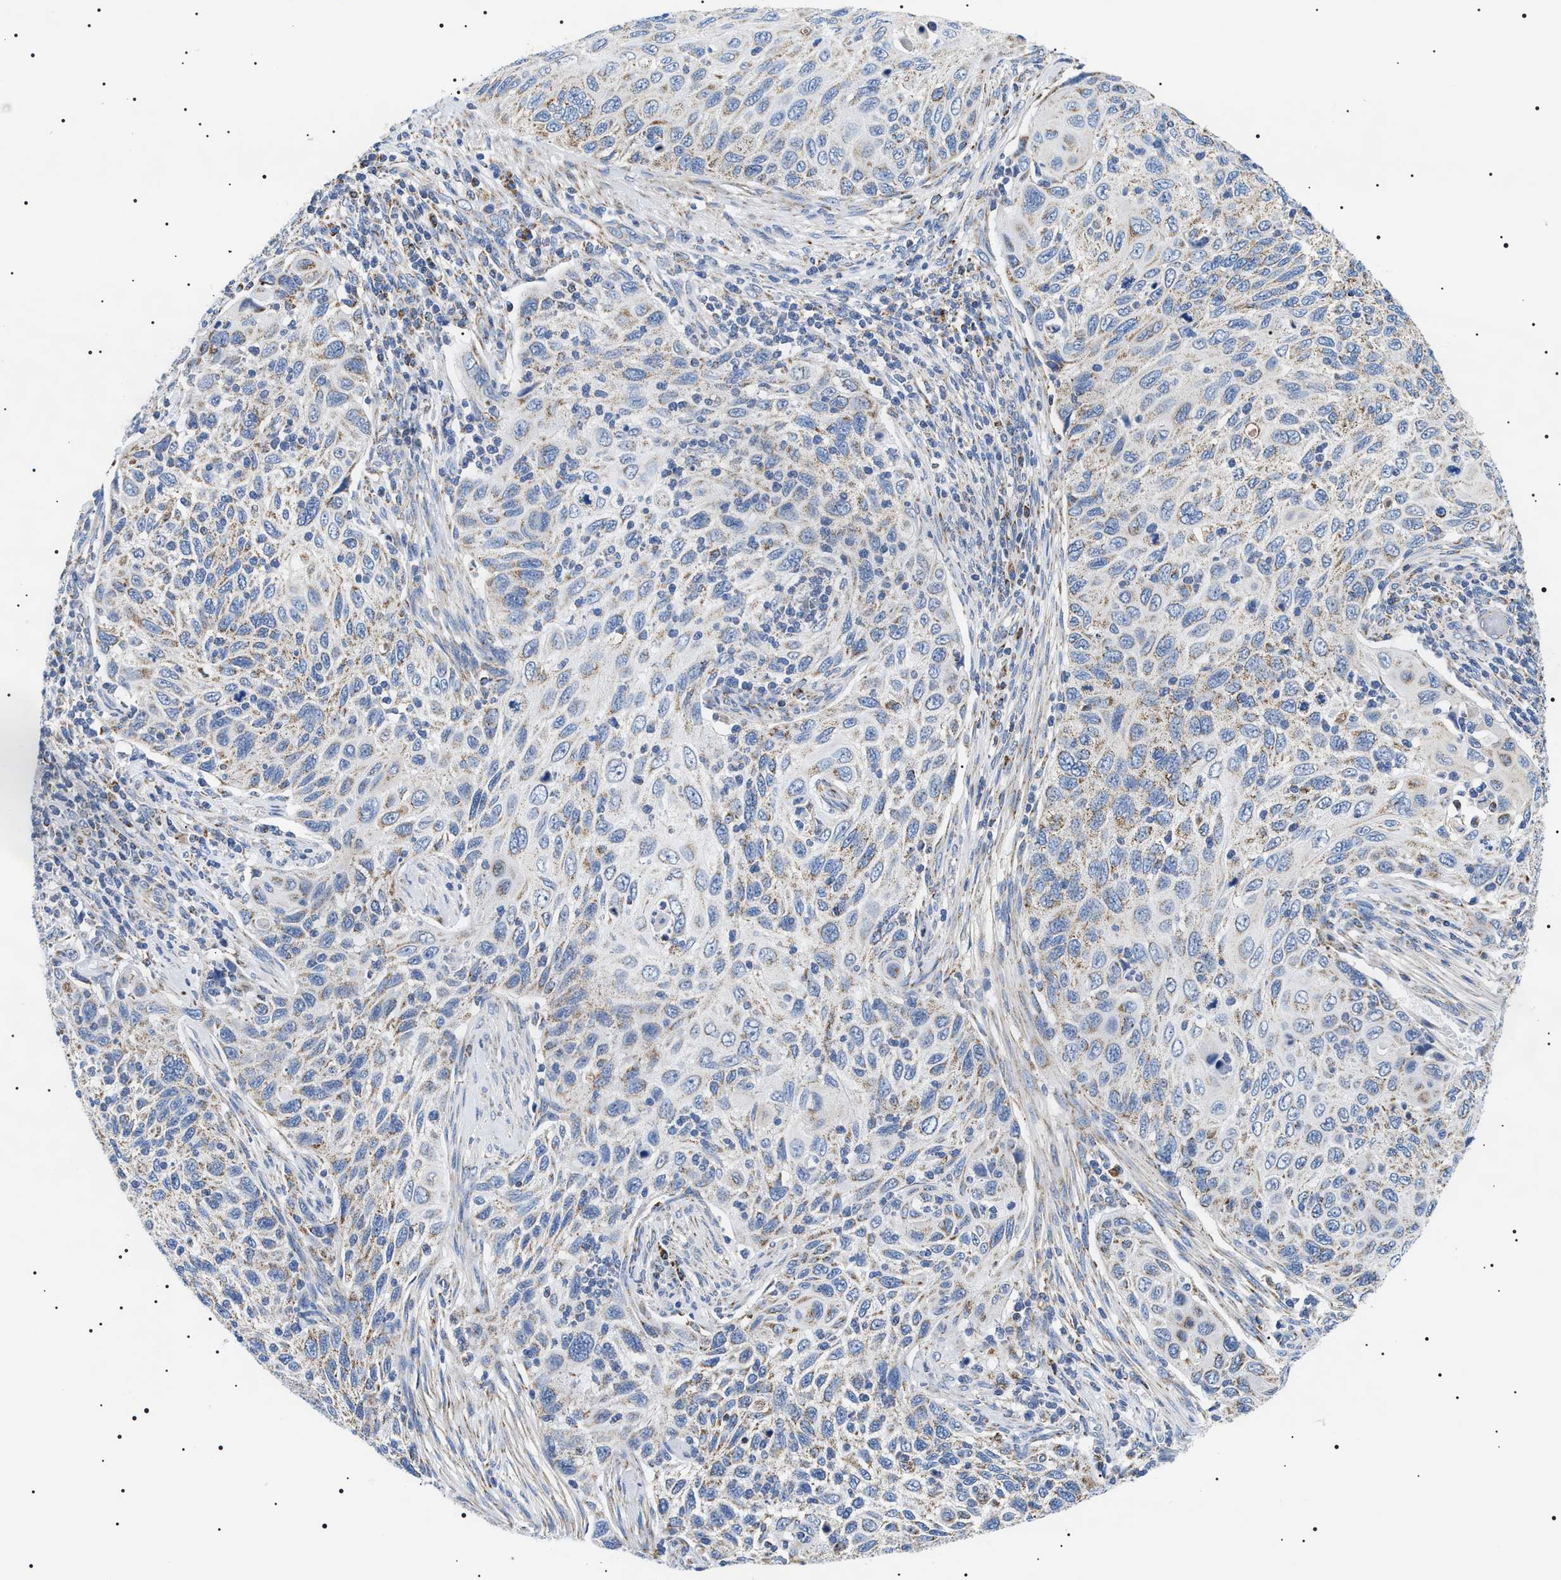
{"staining": {"intensity": "weak", "quantity": "25%-75%", "location": "cytoplasmic/membranous"}, "tissue": "cervical cancer", "cell_type": "Tumor cells", "image_type": "cancer", "snomed": [{"axis": "morphology", "description": "Squamous cell carcinoma, NOS"}, {"axis": "topography", "description": "Cervix"}], "caption": "Brown immunohistochemical staining in cervical cancer (squamous cell carcinoma) exhibits weak cytoplasmic/membranous positivity in approximately 25%-75% of tumor cells. The protein is stained brown, and the nuclei are stained in blue (DAB (3,3'-diaminobenzidine) IHC with brightfield microscopy, high magnification).", "gene": "OXSM", "patient": {"sex": "female", "age": 70}}